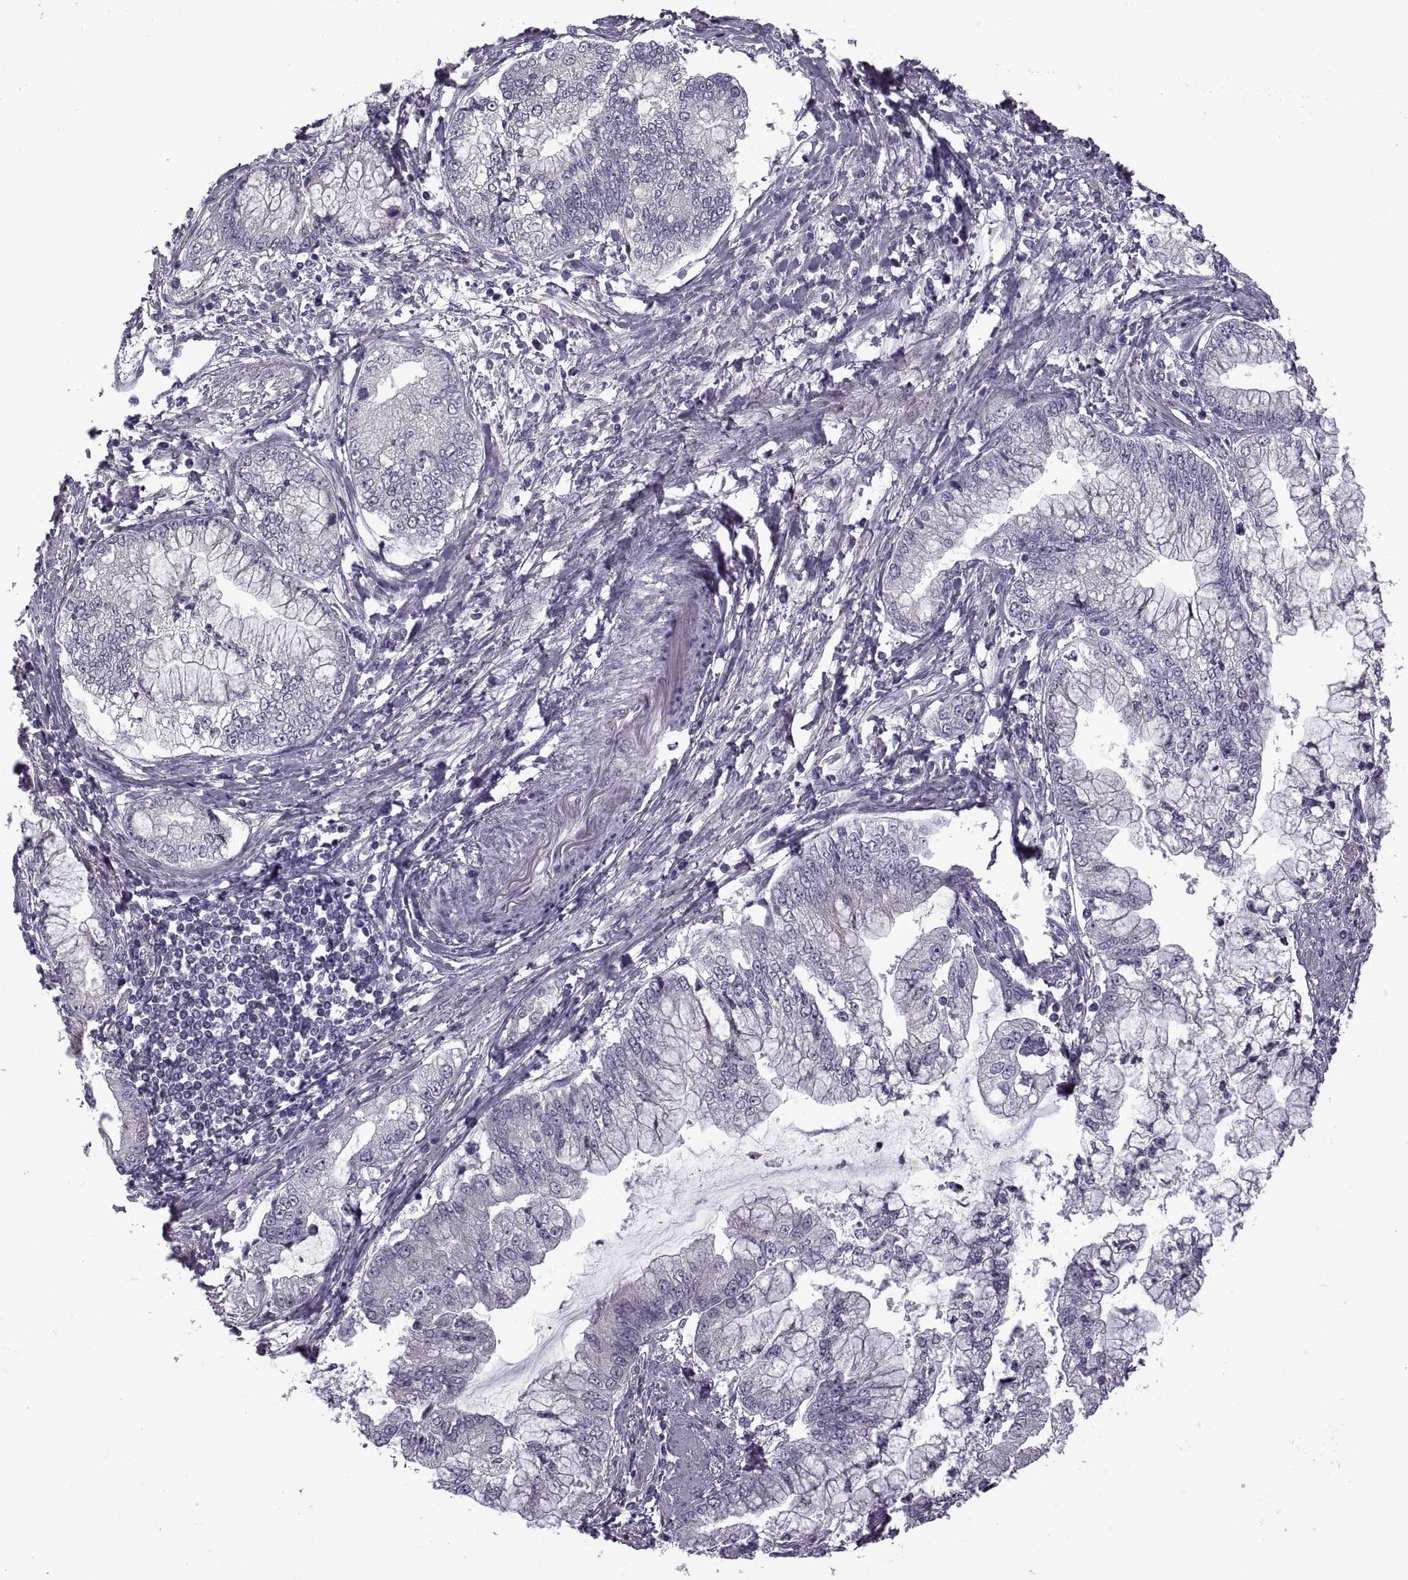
{"staining": {"intensity": "negative", "quantity": "none", "location": "none"}, "tissue": "stomach cancer", "cell_type": "Tumor cells", "image_type": "cancer", "snomed": [{"axis": "morphology", "description": "Adenocarcinoma, NOS"}, {"axis": "topography", "description": "Stomach, upper"}], "caption": "Immunohistochemistry (IHC) micrograph of neoplastic tissue: stomach cancer stained with DAB exhibits no significant protein staining in tumor cells.", "gene": "RIPK4", "patient": {"sex": "female", "age": 74}}